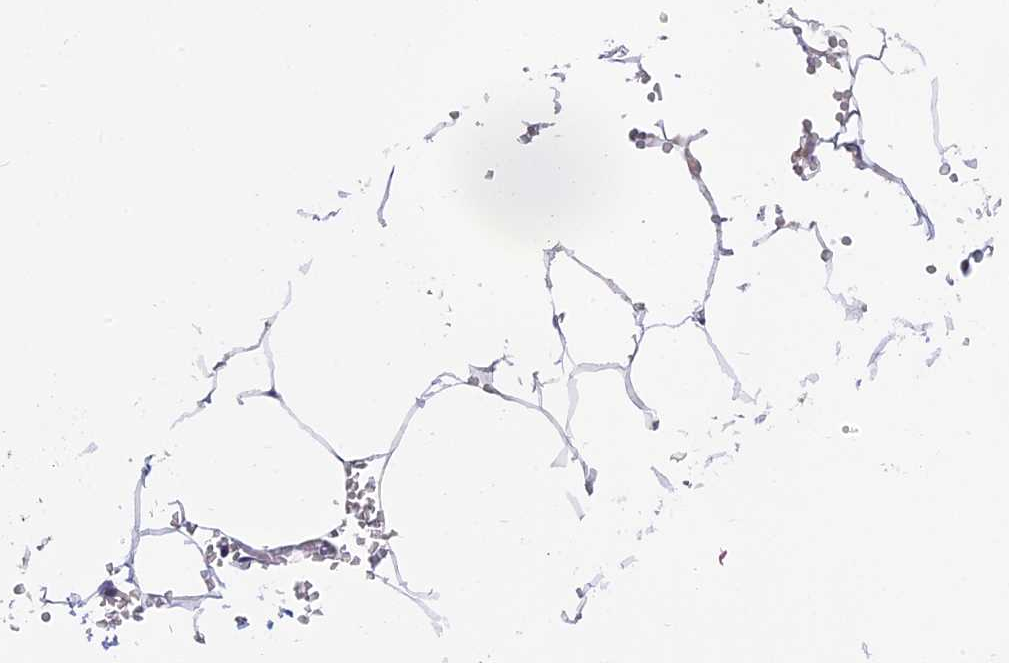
{"staining": {"intensity": "negative", "quantity": "none", "location": "none"}, "tissue": "adipose tissue", "cell_type": "Adipocytes", "image_type": "normal", "snomed": [{"axis": "morphology", "description": "Normal tissue, NOS"}, {"axis": "topography", "description": "Gallbladder"}, {"axis": "topography", "description": "Peripheral nerve tissue"}], "caption": "Image shows no protein expression in adipocytes of unremarkable adipose tissue. (DAB (3,3'-diaminobenzidine) IHC visualized using brightfield microscopy, high magnification).", "gene": "TENT4B", "patient": {"sex": "male", "age": 38}}